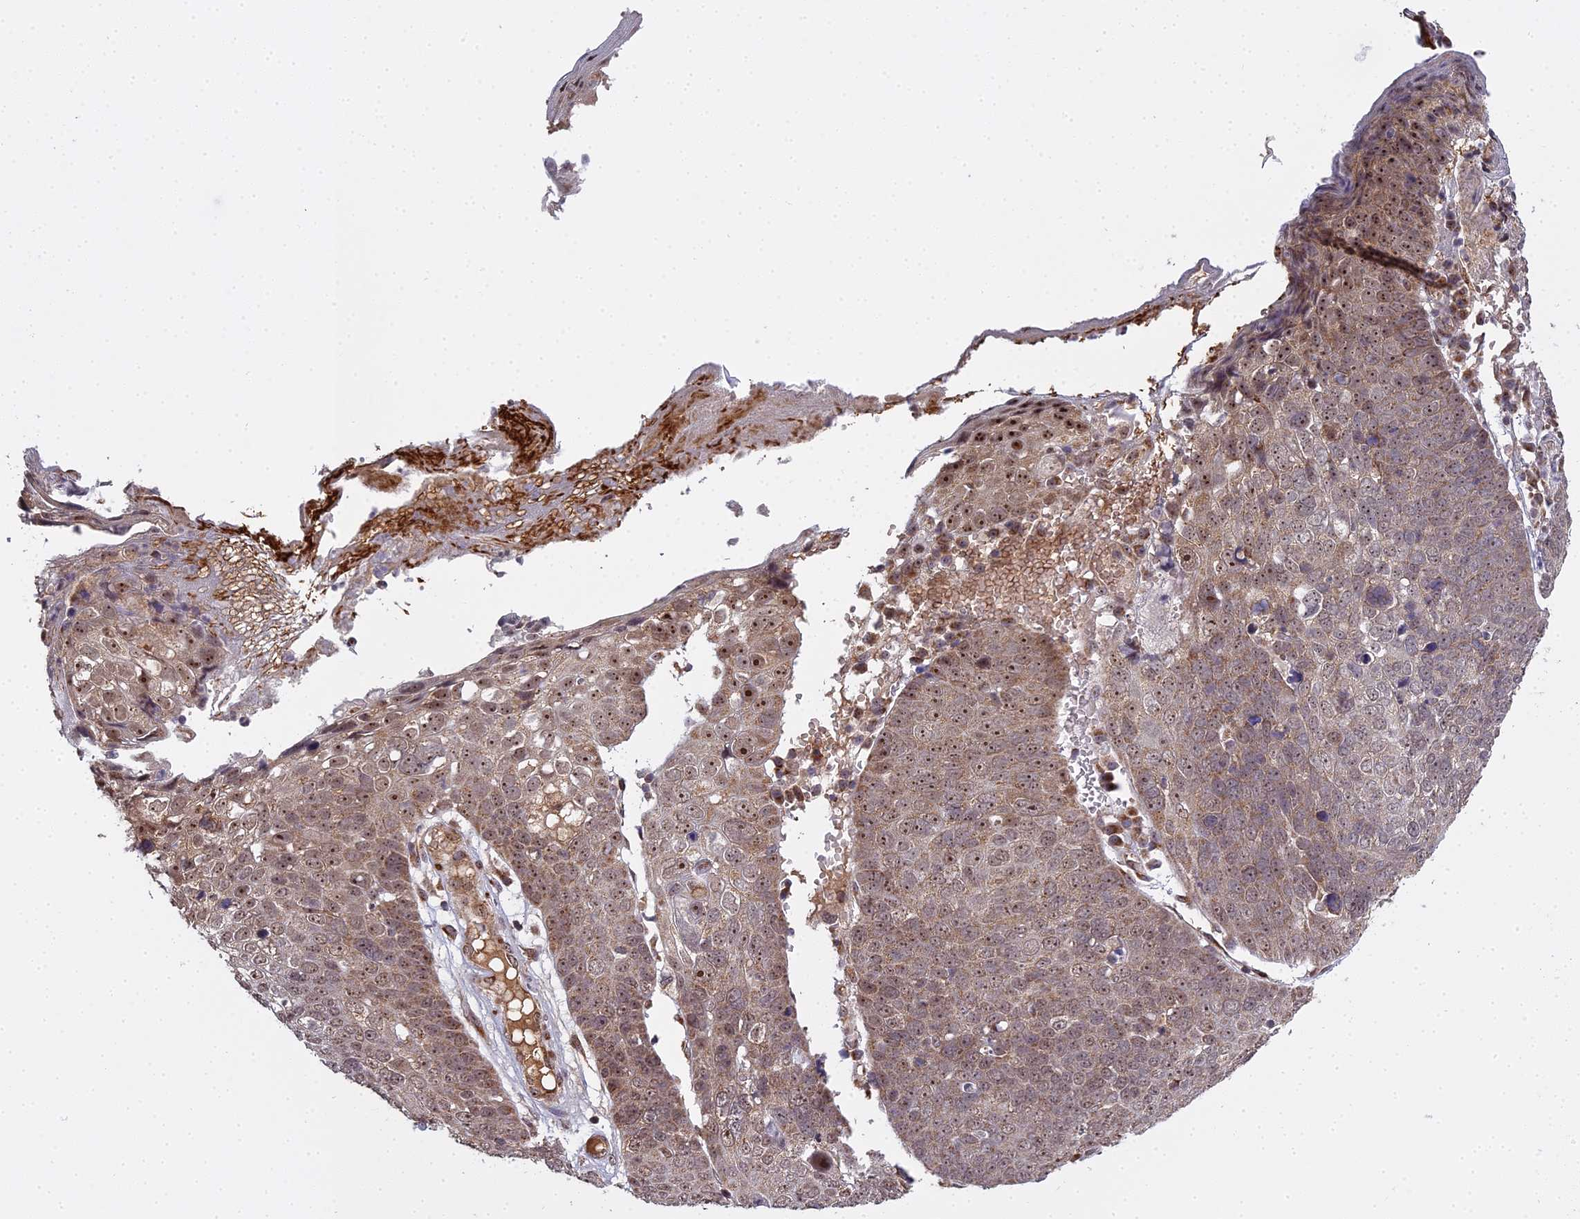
{"staining": {"intensity": "moderate", "quantity": ">75%", "location": "cytoplasmic/membranous,nuclear"}, "tissue": "skin cancer", "cell_type": "Tumor cells", "image_type": "cancer", "snomed": [{"axis": "morphology", "description": "Squamous cell carcinoma, NOS"}, {"axis": "topography", "description": "Skin"}], "caption": "The image reveals immunohistochemical staining of squamous cell carcinoma (skin). There is moderate cytoplasmic/membranous and nuclear positivity is identified in approximately >75% of tumor cells. The staining was performed using DAB (3,3'-diaminobenzidine), with brown indicating positive protein expression. Nuclei are stained blue with hematoxylin.", "gene": "MEOX1", "patient": {"sex": "male", "age": 71}}